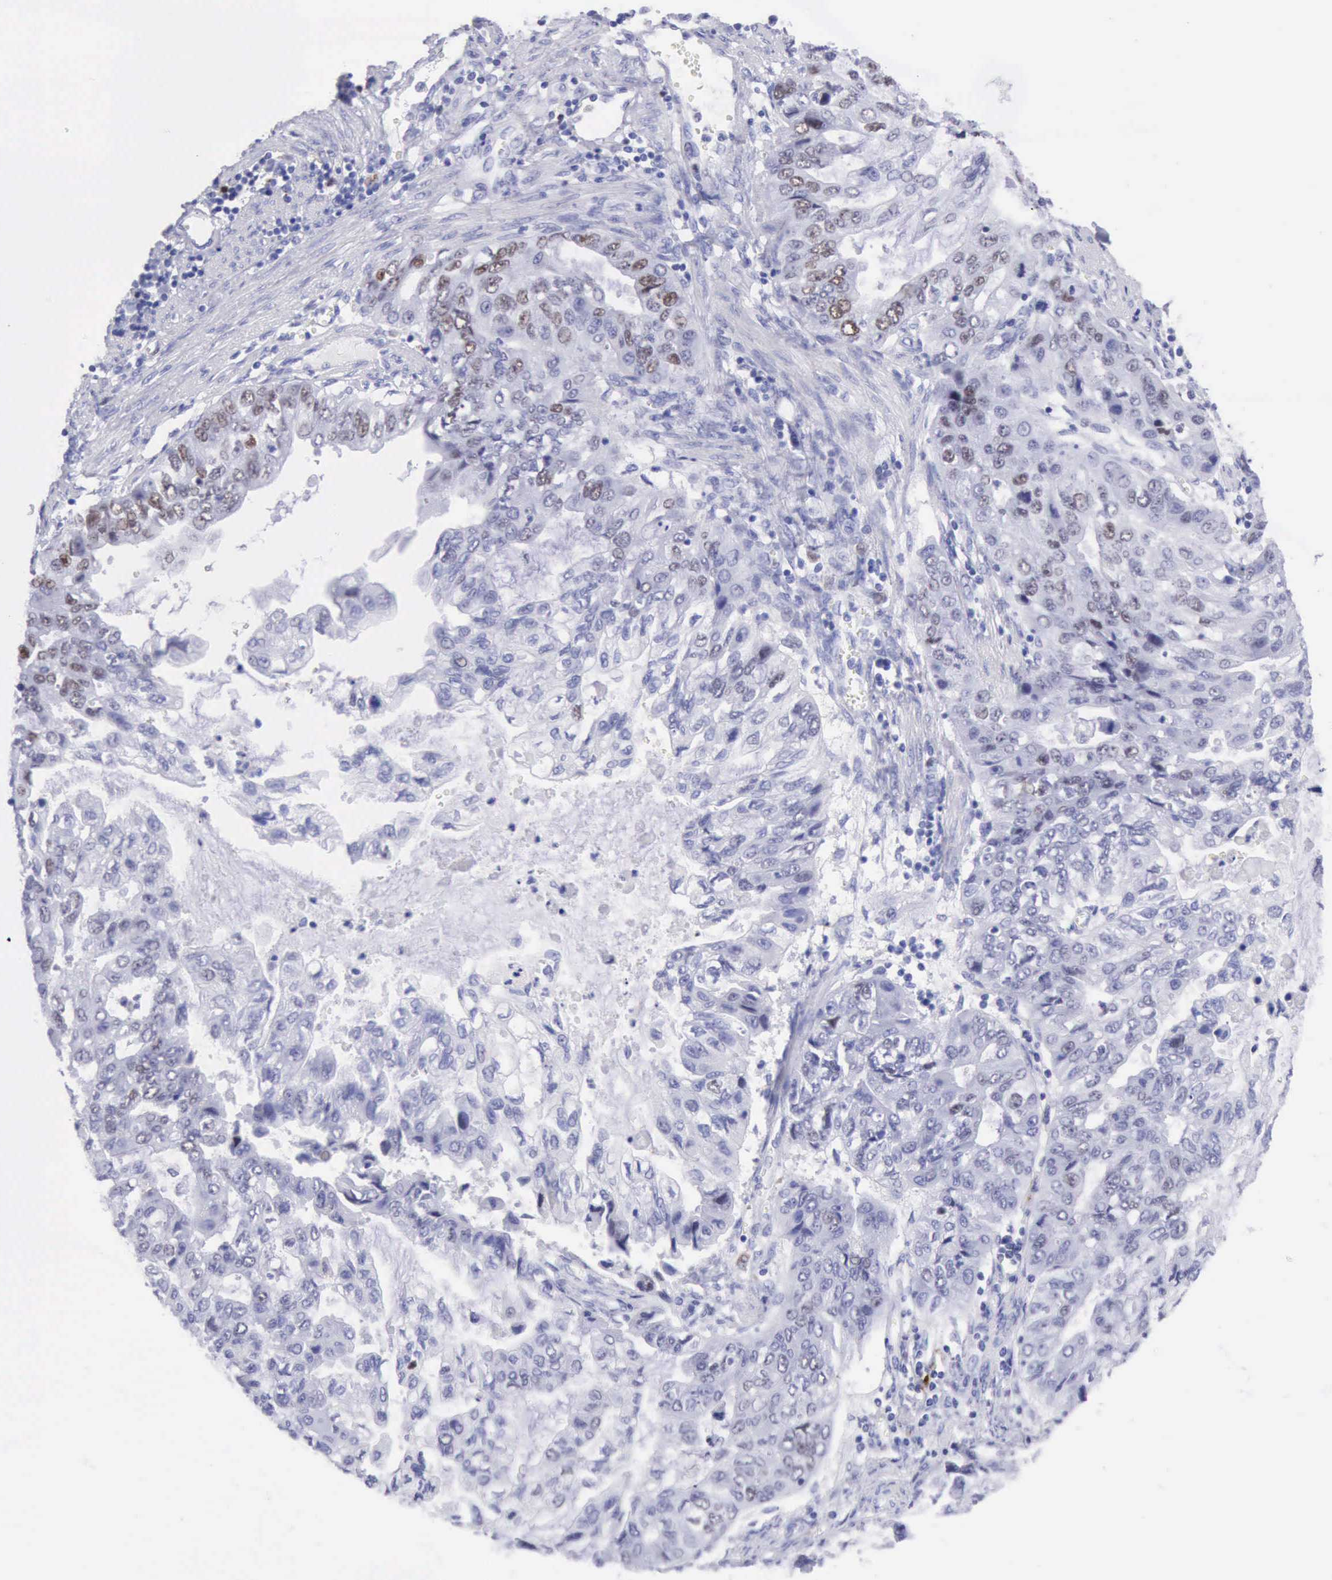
{"staining": {"intensity": "weak", "quantity": "<25%", "location": "nuclear"}, "tissue": "stomach cancer", "cell_type": "Tumor cells", "image_type": "cancer", "snomed": [{"axis": "morphology", "description": "Adenocarcinoma, NOS"}, {"axis": "topography", "description": "Stomach, upper"}], "caption": "The histopathology image exhibits no staining of tumor cells in stomach adenocarcinoma.", "gene": "MCM2", "patient": {"sex": "female", "age": 52}}